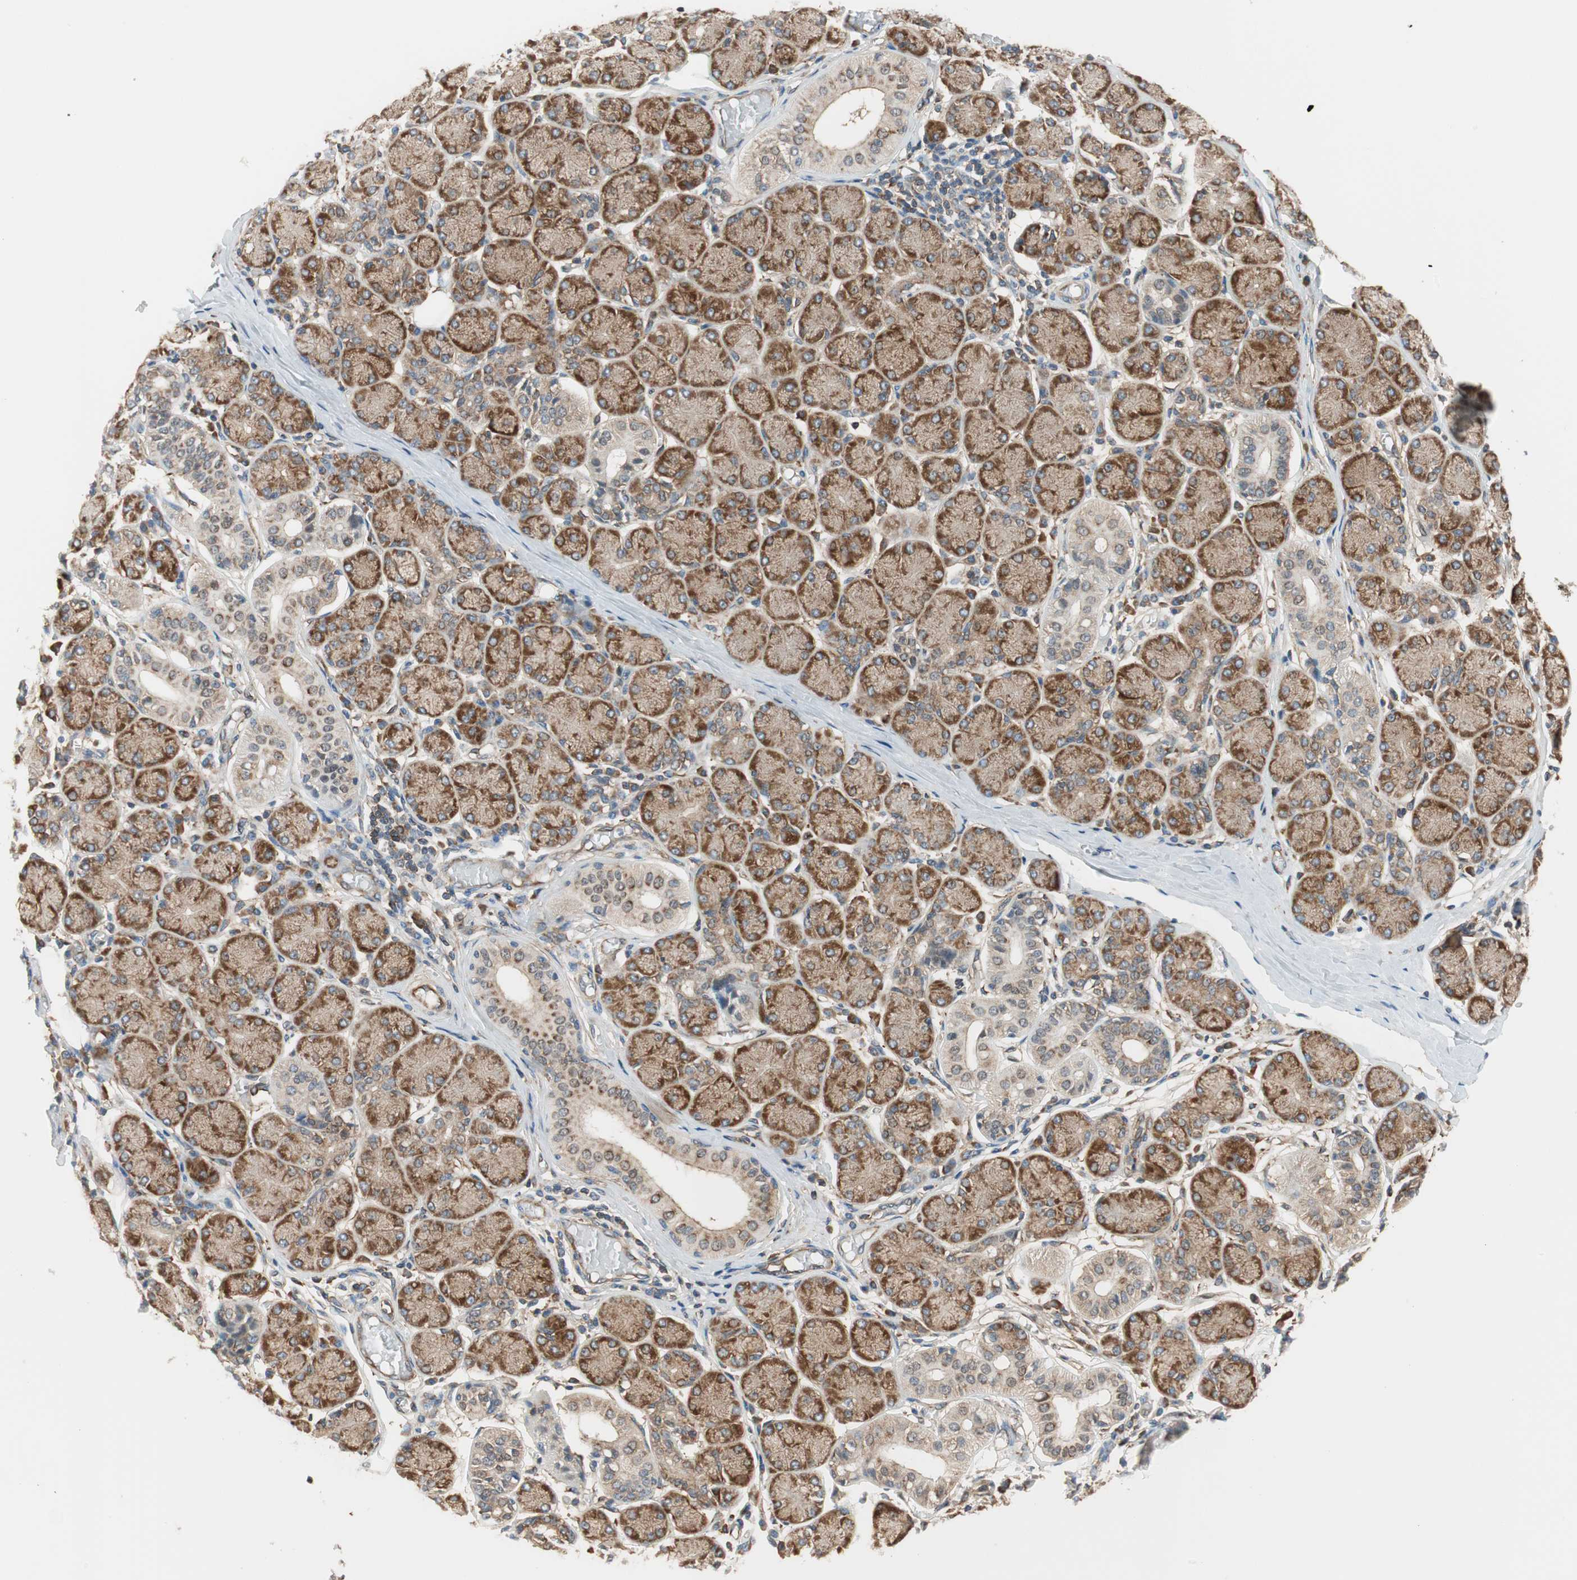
{"staining": {"intensity": "strong", "quantity": ">75%", "location": "cytoplasmic/membranous"}, "tissue": "salivary gland", "cell_type": "Glandular cells", "image_type": "normal", "snomed": [{"axis": "morphology", "description": "Normal tissue, NOS"}, {"axis": "topography", "description": "Salivary gland"}], "caption": "Brown immunohistochemical staining in normal salivary gland reveals strong cytoplasmic/membranous positivity in about >75% of glandular cells. The protein is stained brown, and the nuclei are stained in blue (DAB (3,3'-diaminobenzidine) IHC with brightfield microscopy, high magnification).", "gene": "WASL", "patient": {"sex": "female", "age": 24}}